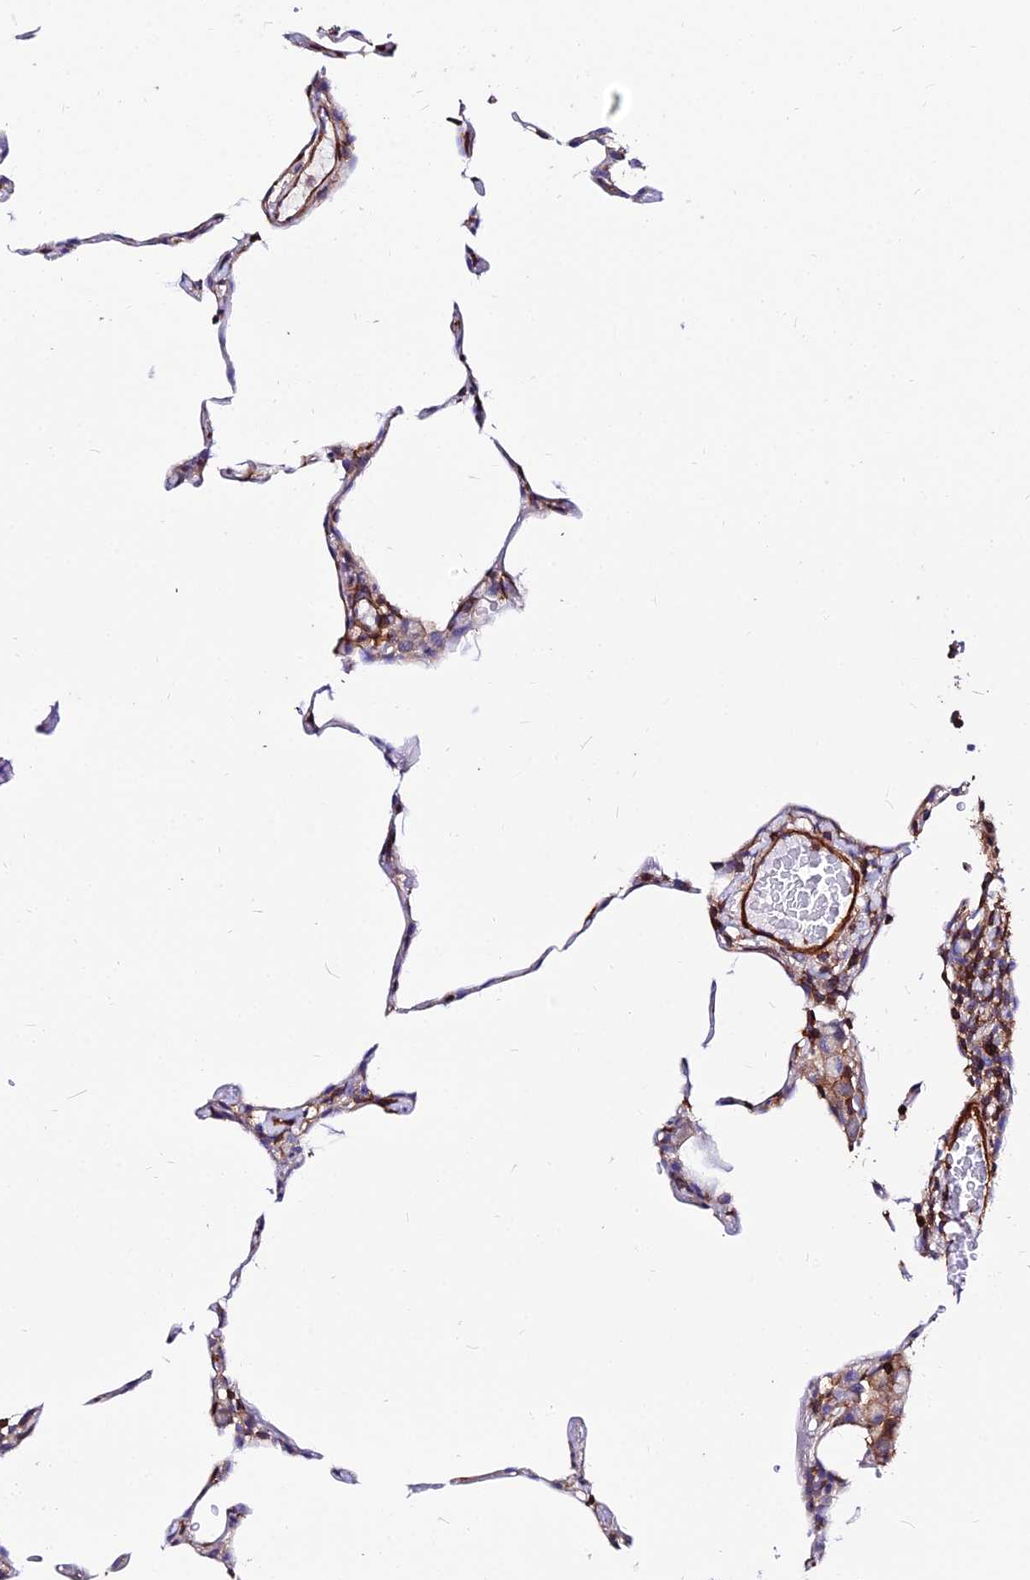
{"staining": {"intensity": "negative", "quantity": "none", "location": "none"}, "tissue": "lung", "cell_type": "Alveolar cells", "image_type": "normal", "snomed": [{"axis": "morphology", "description": "Normal tissue, NOS"}, {"axis": "topography", "description": "Lung"}], "caption": "DAB (3,3'-diaminobenzidine) immunohistochemical staining of benign human lung demonstrates no significant positivity in alveolar cells.", "gene": "CSRP1", "patient": {"sex": "female", "age": 57}}